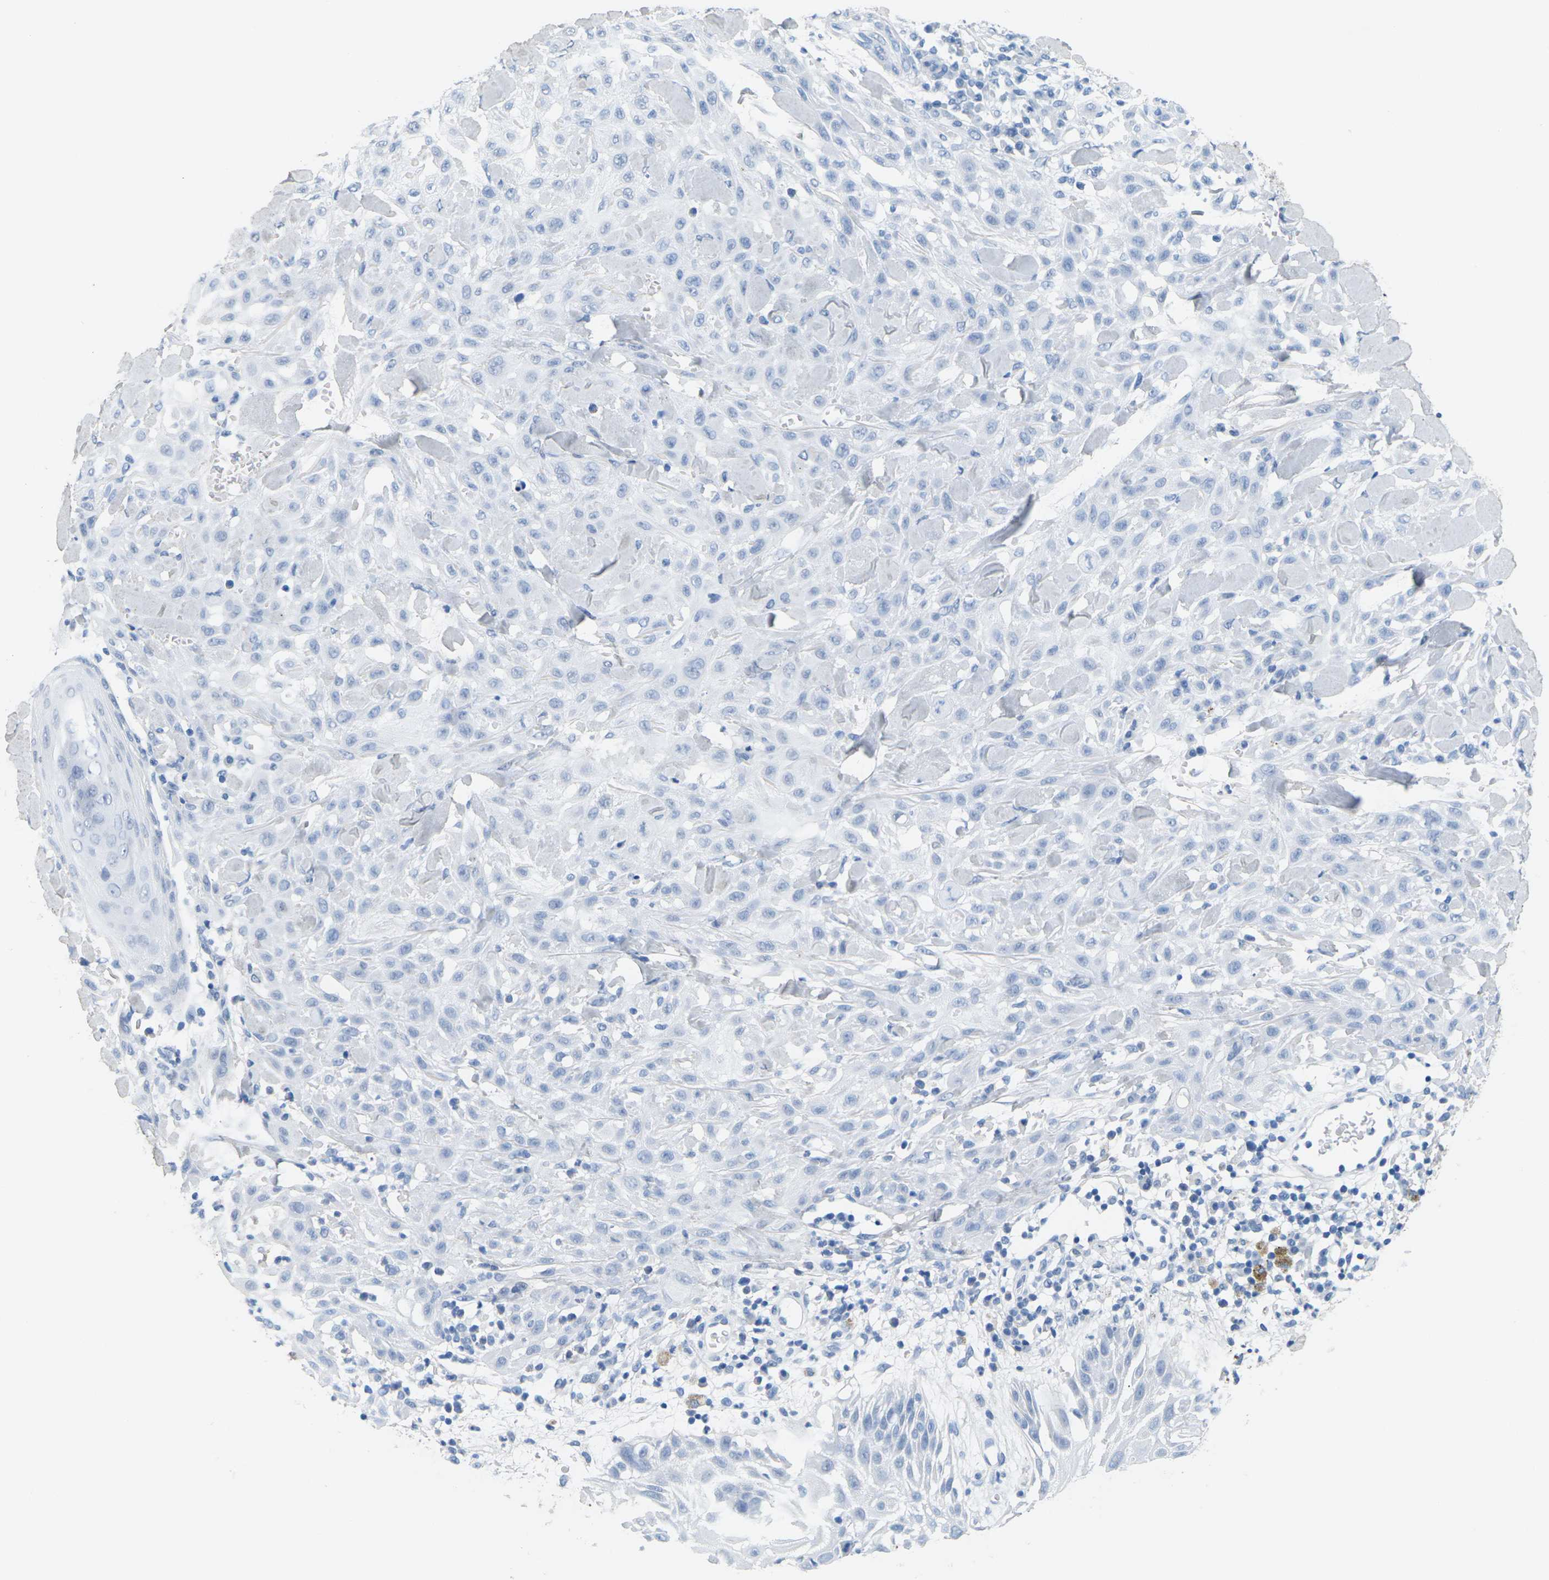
{"staining": {"intensity": "negative", "quantity": "none", "location": "none"}, "tissue": "skin cancer", "cell_type": "Tumor cells", "image_type": "cancer", "snomed": [{"axis": "morphology", "description": "Squamous cell carcinoma, NOS"}, {"axis": "topography", "description": "Skin"}], "caption": "Immunohistochemistry (IHC) of human skin cancer (squamous cell carcinoma) displays no expression in tumor cells.", "gene": "CTAG1A", "patient": {"sex": "male", "age": 24}}